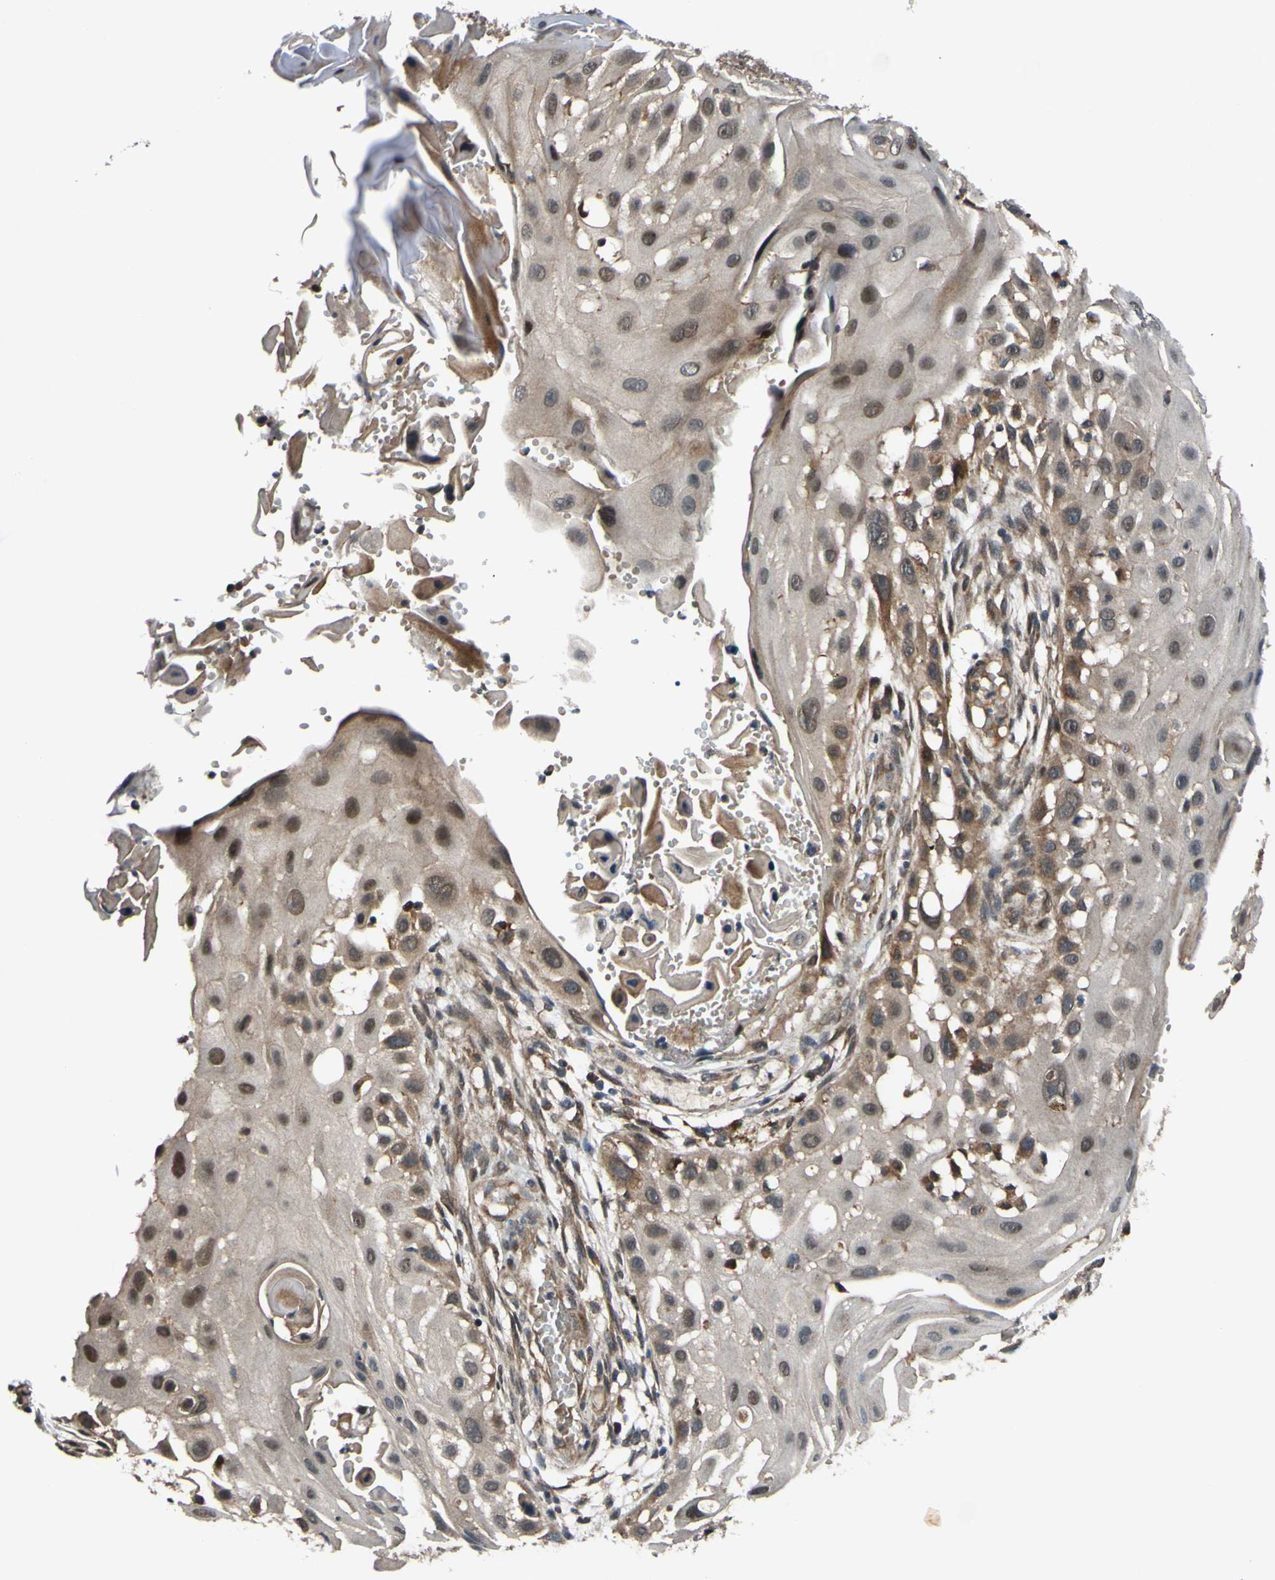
{"staining": {"intensity": "moderate", "quantity": "<25%", "location": "nuclear"}, "tissue": "skin cancer", "cell_type": "Tumor cells", "image_type": "cancer", "snomed": [{"axis": "morphology", "description": "Squamous cell carcinoma, NOS"}, {"axis": "topography", "description": "Skin"}], "caption": "Tumor cells reveal low levels of moderate nuclear staining in about <25% of cells in skin cancer (squamous cell carcinoma).", "gene": "ABCC8", "patient": {"sex": "female", "age": 44}}